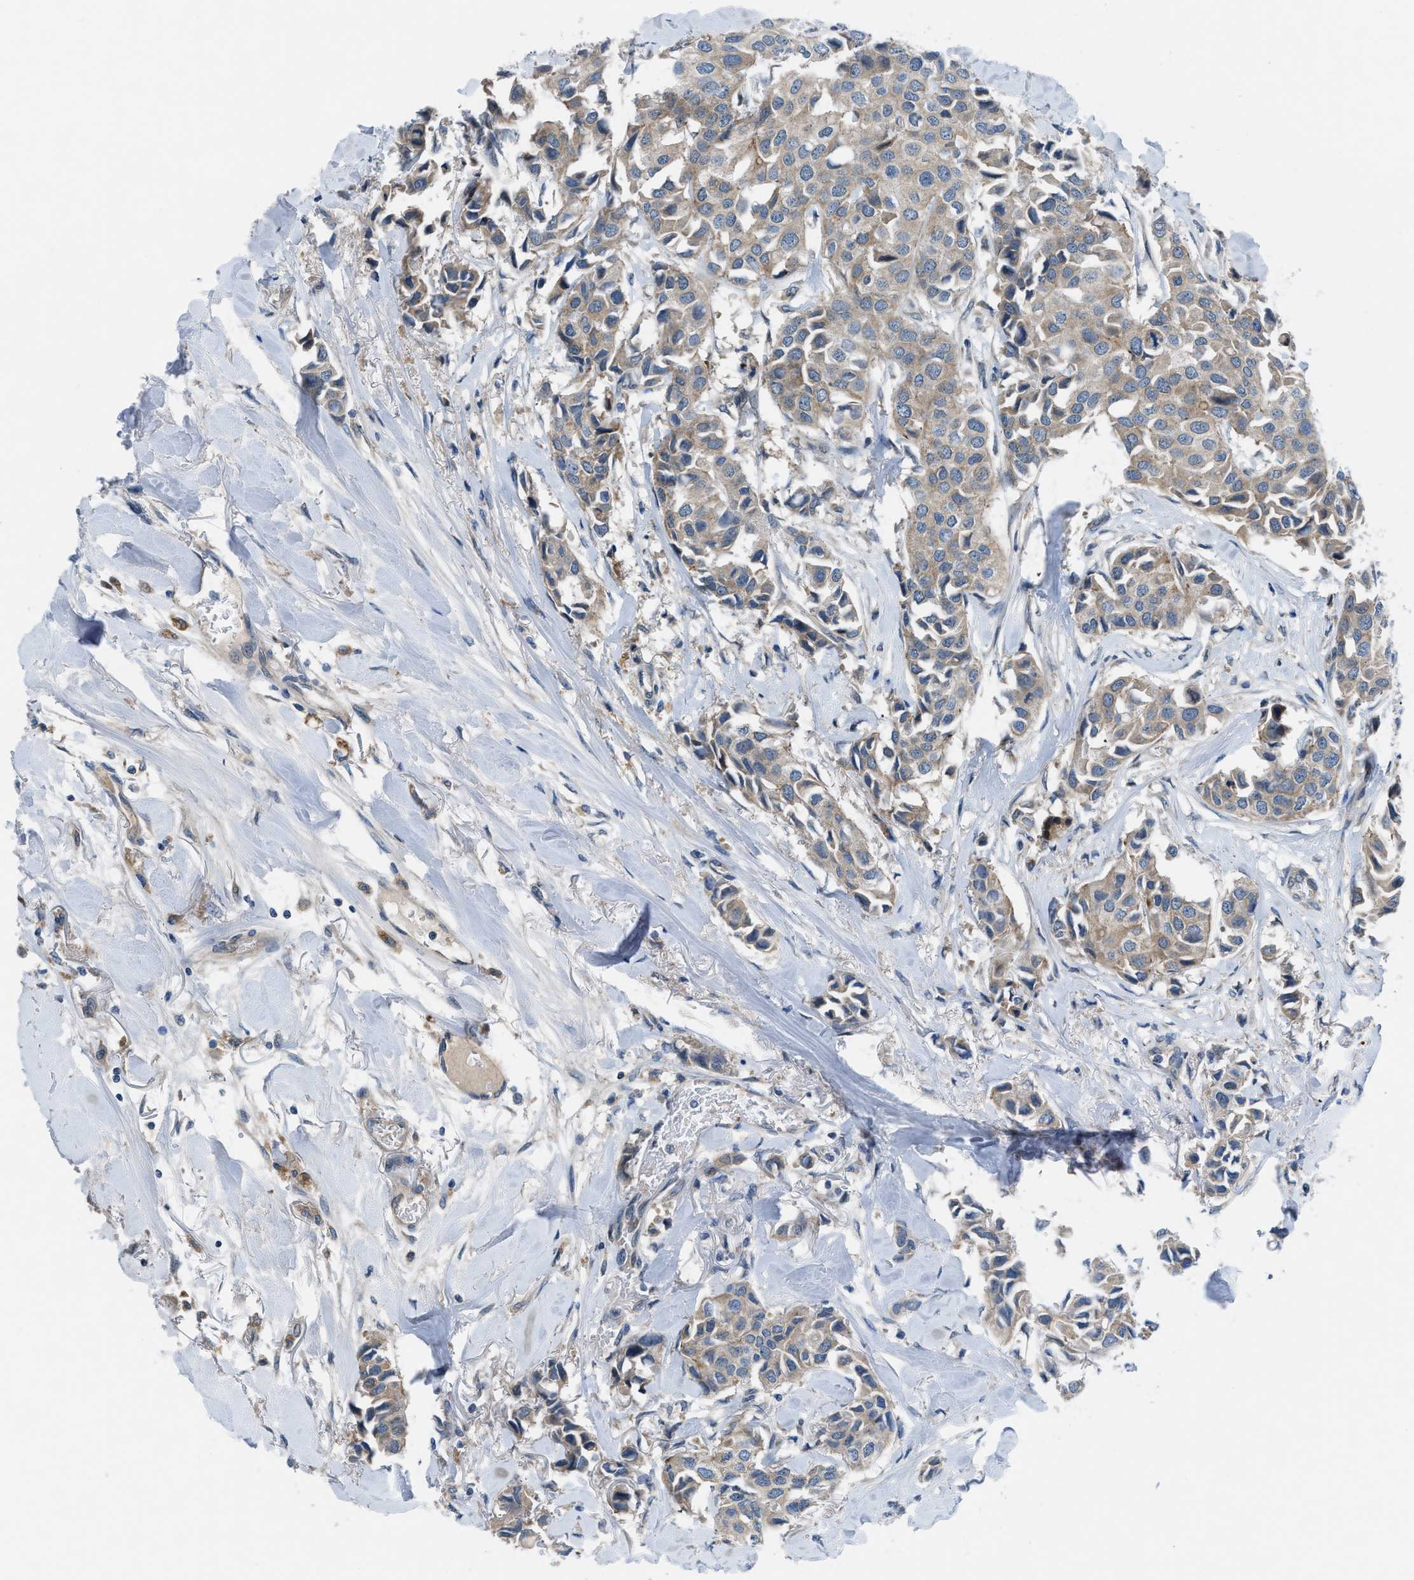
{"staining": {"intensity": "weak", "quantity": ">75%", "location": "cytoplasmic/membranous"}, "tissue": "breast cancer", "cell_type": "Tumor cells", "image_type": "cancer", "snomed": [{"axis": "morphology", "description": "Duct carcinoma"}, {"axis": "topography", "description": "Breast"}], "caption": "DAB (3,3'-diaminobenzidine) immunohistochemical staining of breast cancer displays weak cytoplasmic/membranous protein staining in about >75% of tumor cells. Using DAB (brown) and hematoxylin (blue) stains, captured at high magnification using brightfield microscopy.", "gene": "BAZ2B", "patient": {"sex": "female", "age": 80}}